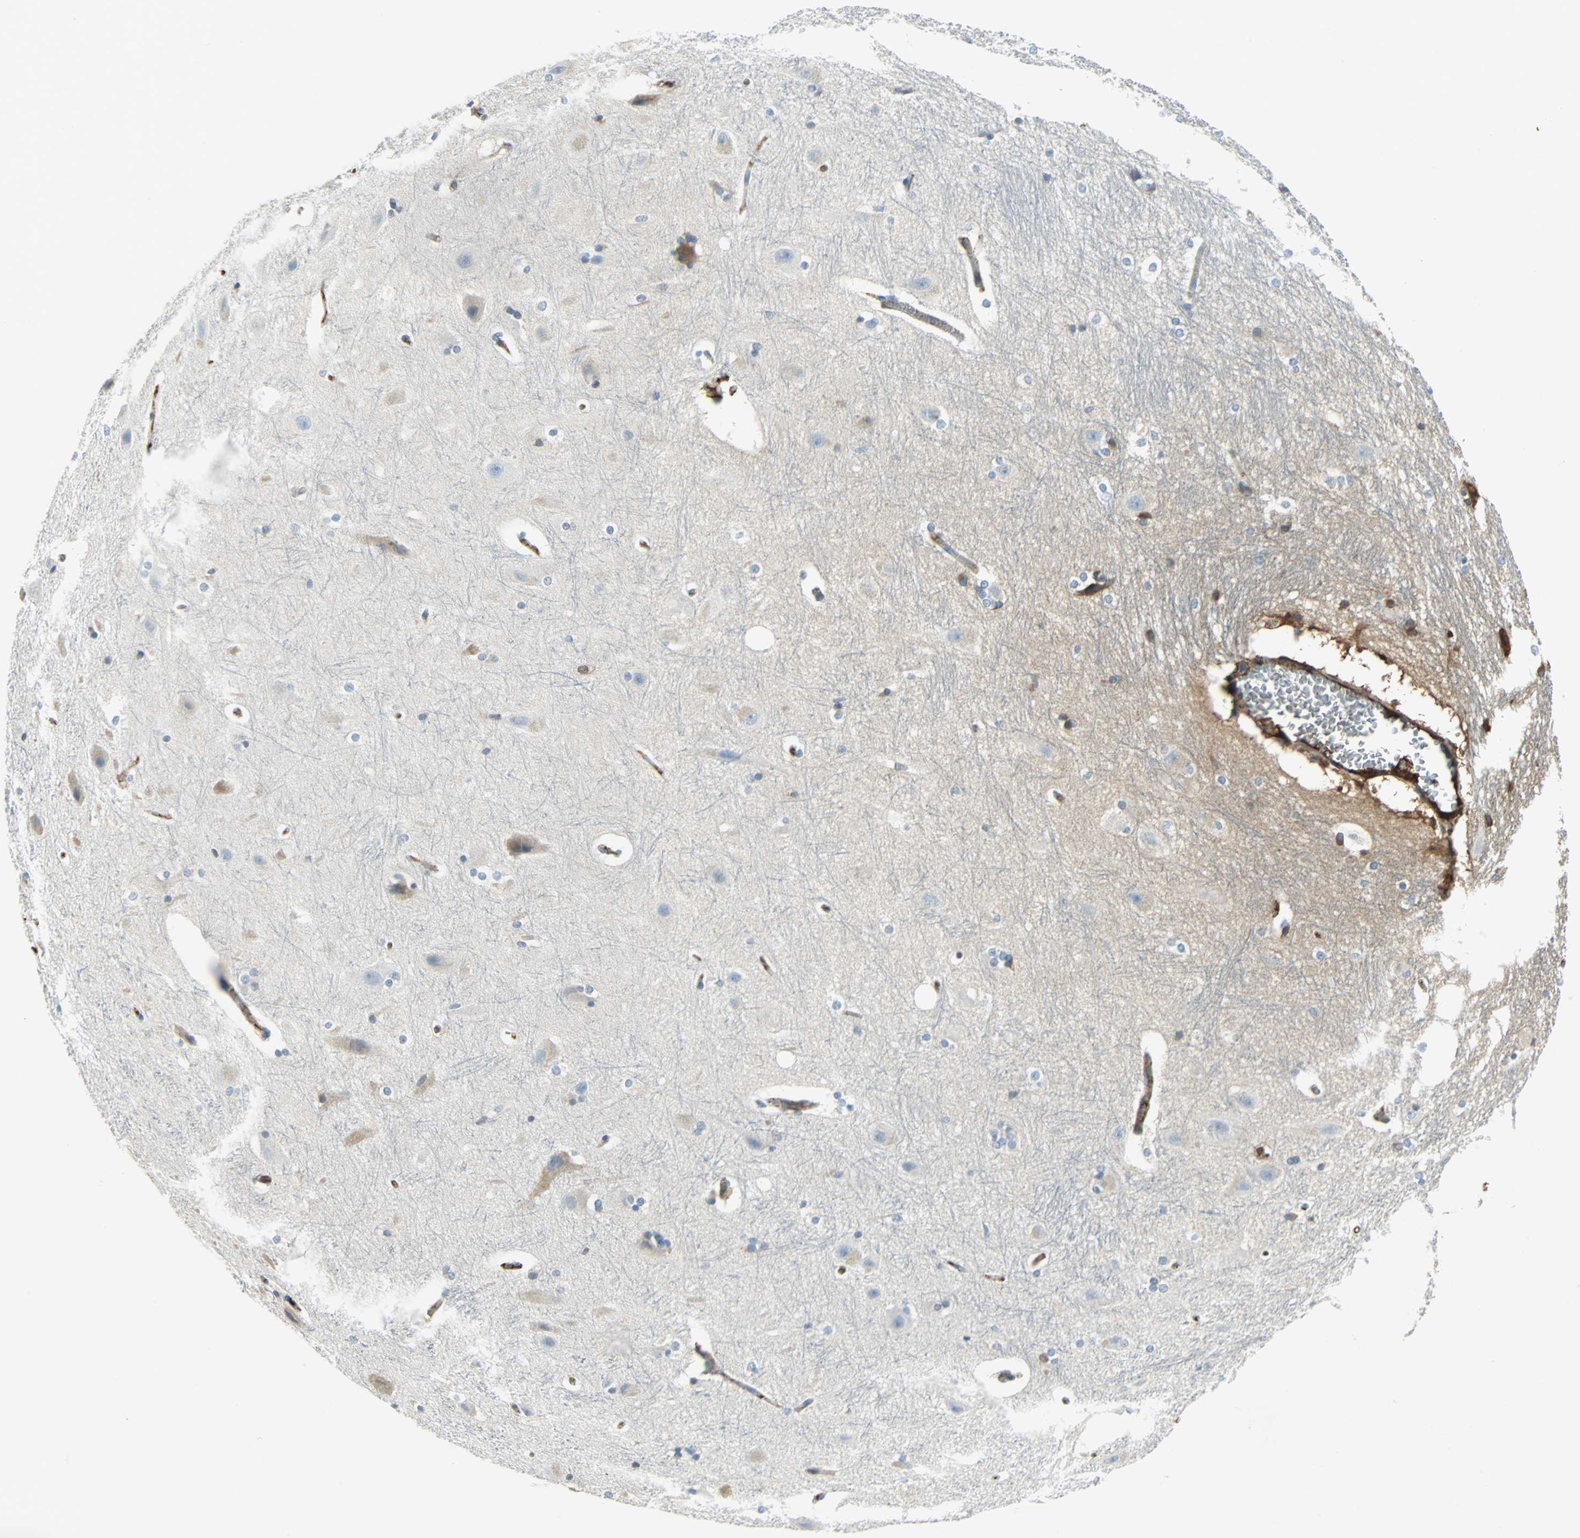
{"staining": {"intensity": "negative", "quantity": "none", "location": "none"}, "tissue": "hippocampus", "cell_type": "Glial cells", "image_type": "normal", "snomed": [{"axis": "morphology", "description": "Normal tissue, NOS"}, {"axis": "topography", "description": "Hippocampus"}], "caption": "An immunohistochemistry micrograph of normal hippocampus is shown. There is no staining in glial cells of hippocampus. (IHC, brightfield microscopy, high magnification).", "gene": "IGHA1", "patient": {"sex": "female", "age": 19}}